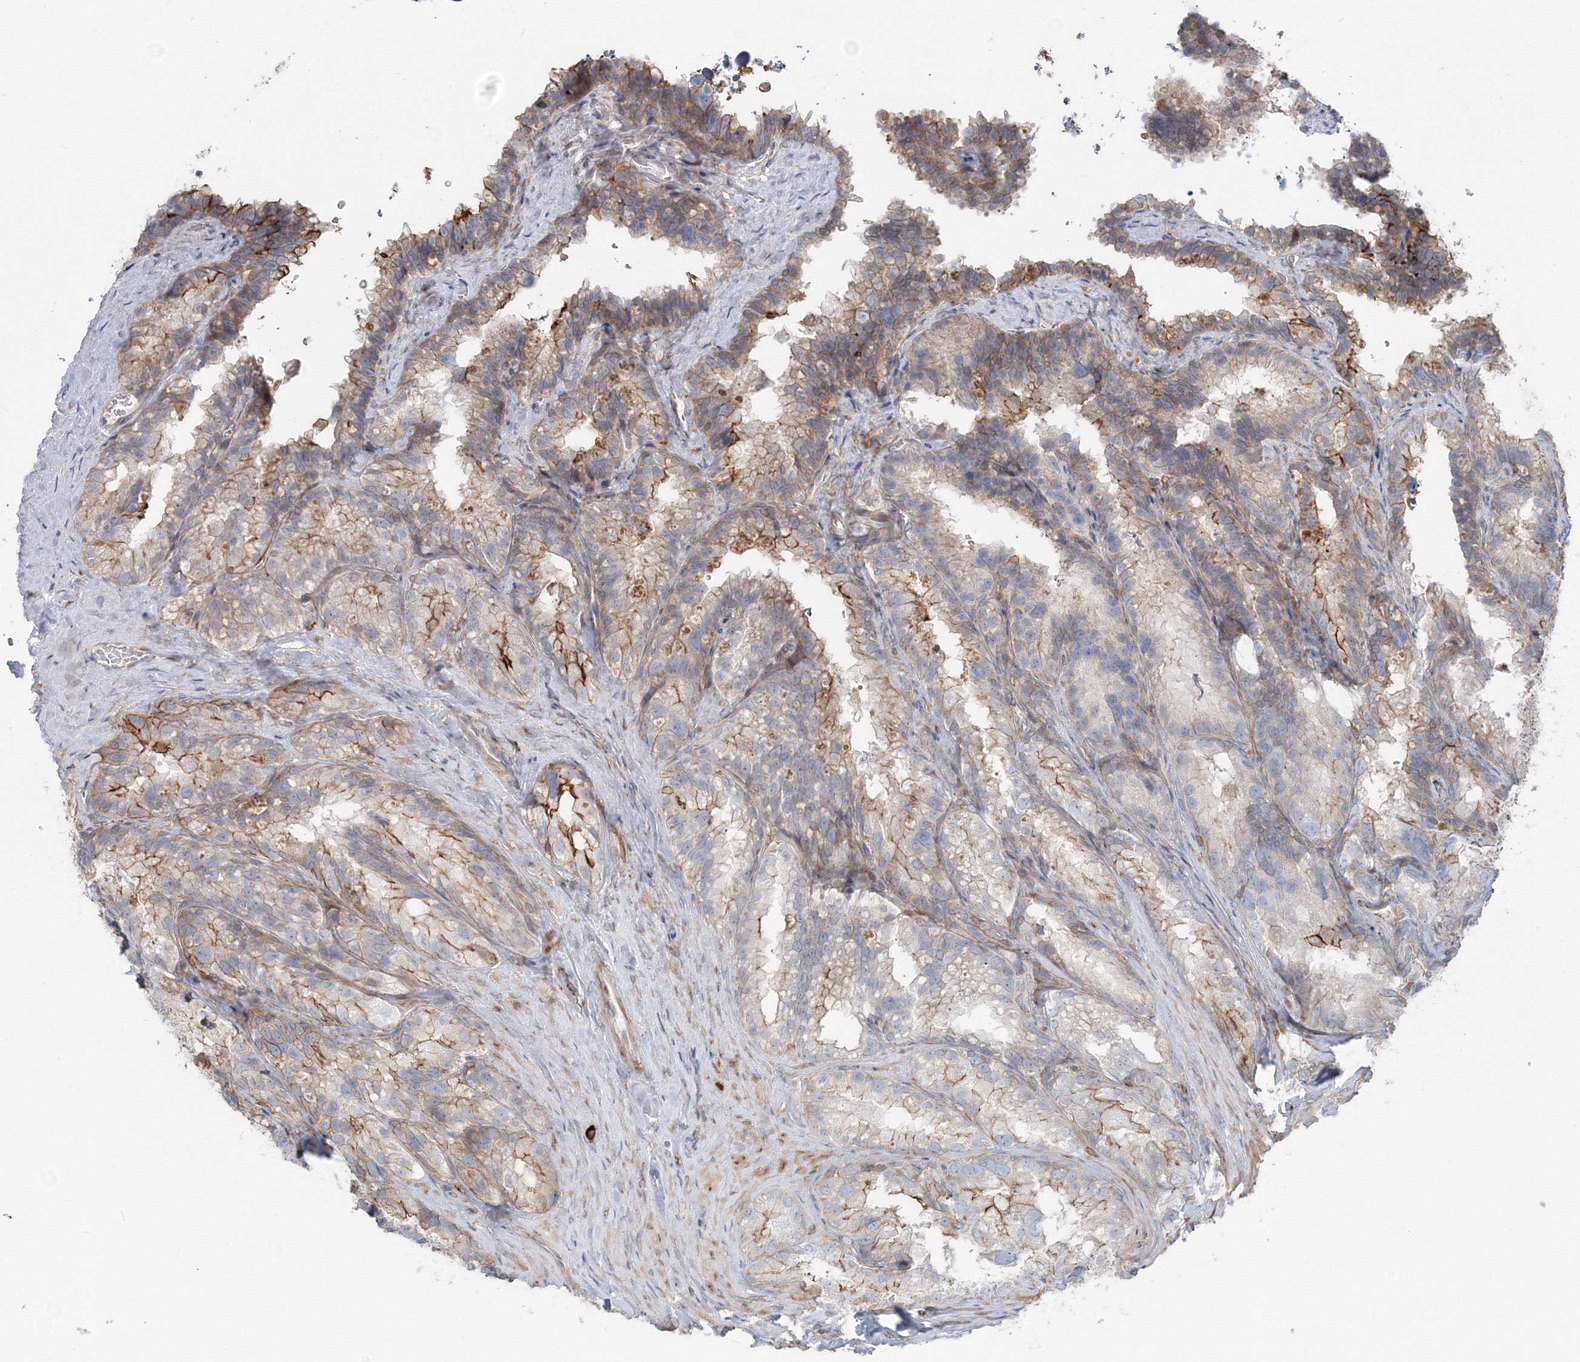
{"staining": {"intensity": "moderate", "quantity": "<25%", "location": "cytoplasmic/membranous"}, "tissue": "seminal vesicle", "cell_type": "Glandular cells", "image_type": "normal", "snomed": [{"axis": "morphology", "description": "Normal tissue, NOS"}, {"axis": "topography", "description": "Seminal veicle"}], "caption": "Brown immunohistochemical staining in normal human seminal vesicle demonstrates moderate cytoplasmic/membranous expression in about <25% of glandular cells.", "gene": "SH3PXD2A", "patient": {"sex": "male", "age": 60}}